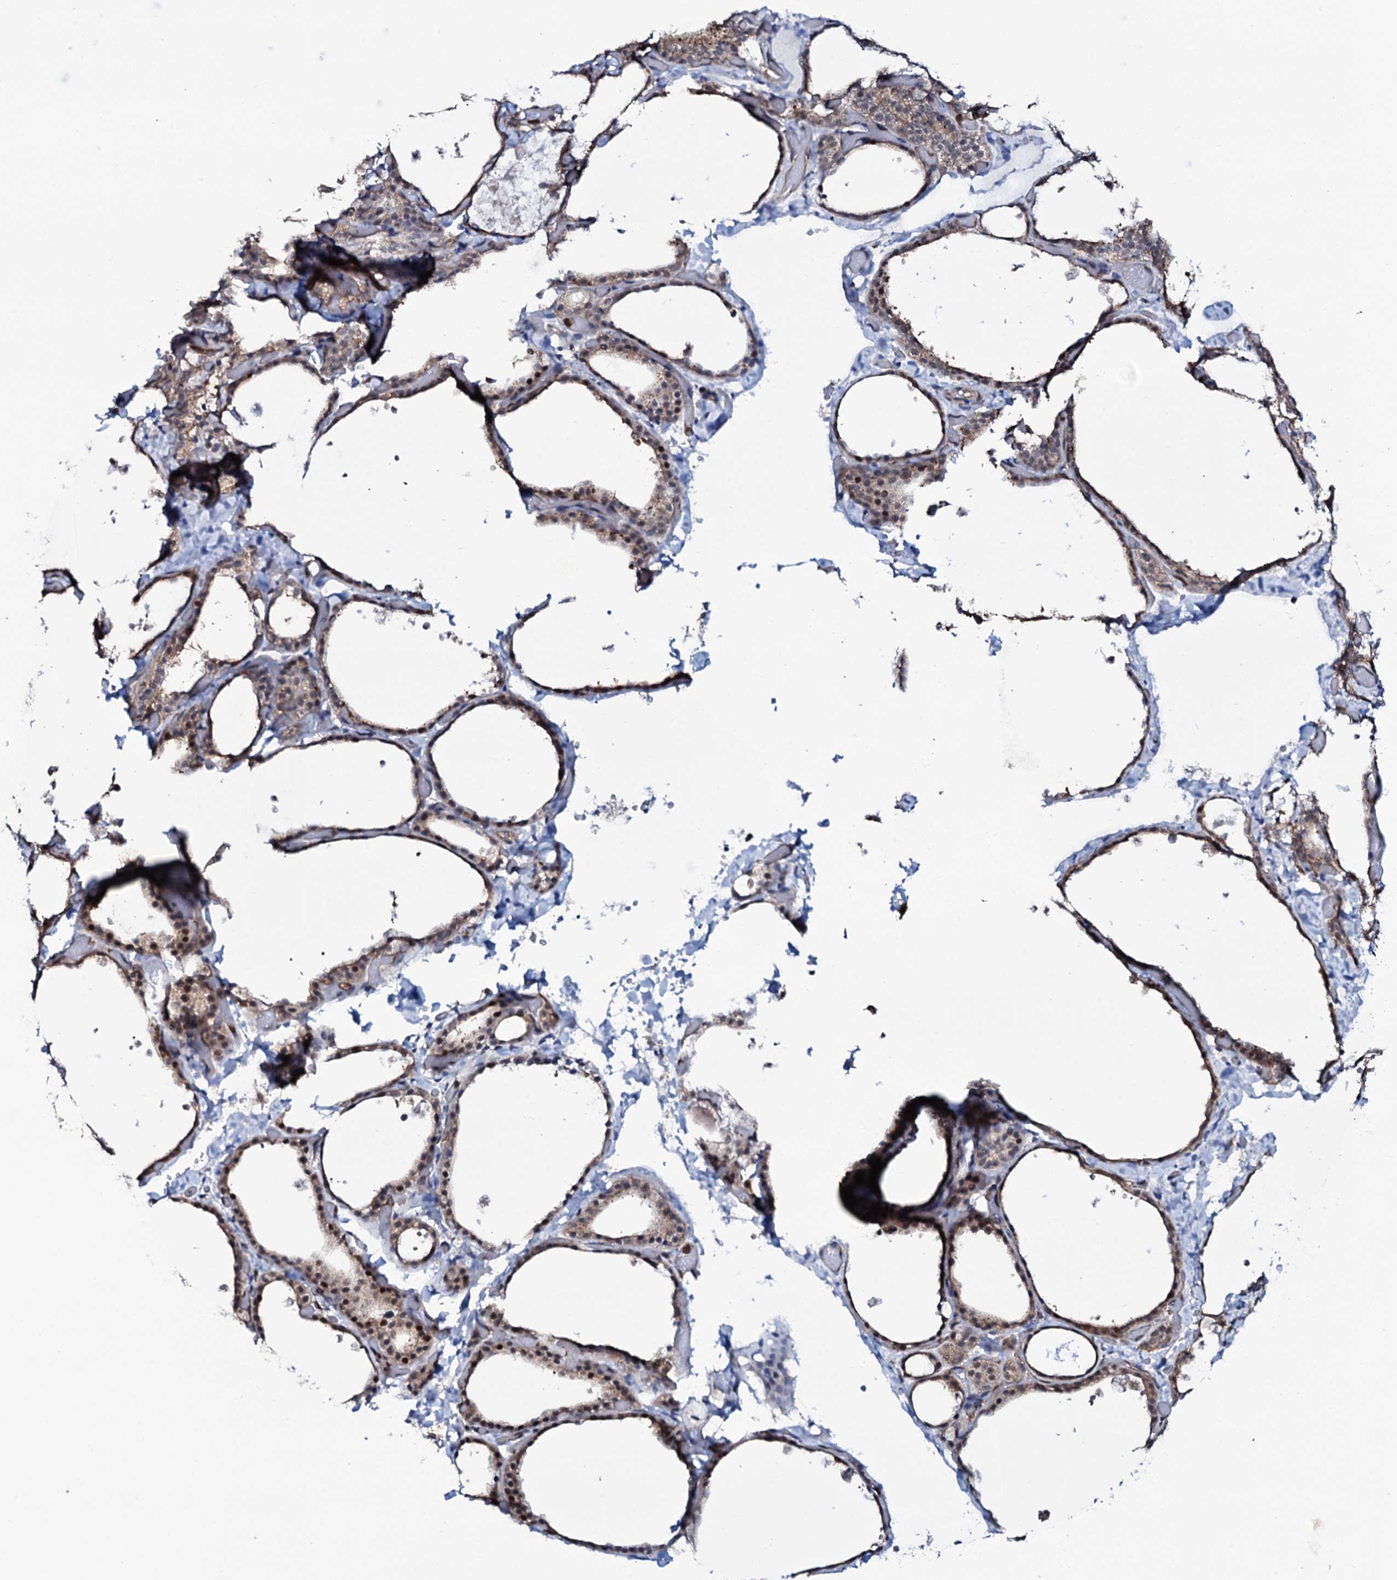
{"staining": {"intensity": "moderate", "quantity": "25%-75%", "location": "cytoplasmic/membranous"}, "tissue": "thyroid gland", "cell_type": "Glandular cells", "image_type": "normal", "snomed": [{"axis": "morphology", "description": "Normal tissue, NOS"}, {"axis": "topography", "description": "Thyroid gland"}], "caption": "Moderate cytoplasmic/membranous positivity is present in approximately 25%-75% of glandular cells in unremarkable thyroid gland. (DAB (3,3'-diaminobenzidine) IHC with brightfield microscopy, high magnification).", "gene": "COG6", "patient": {"sex": "female", "age": 44}}